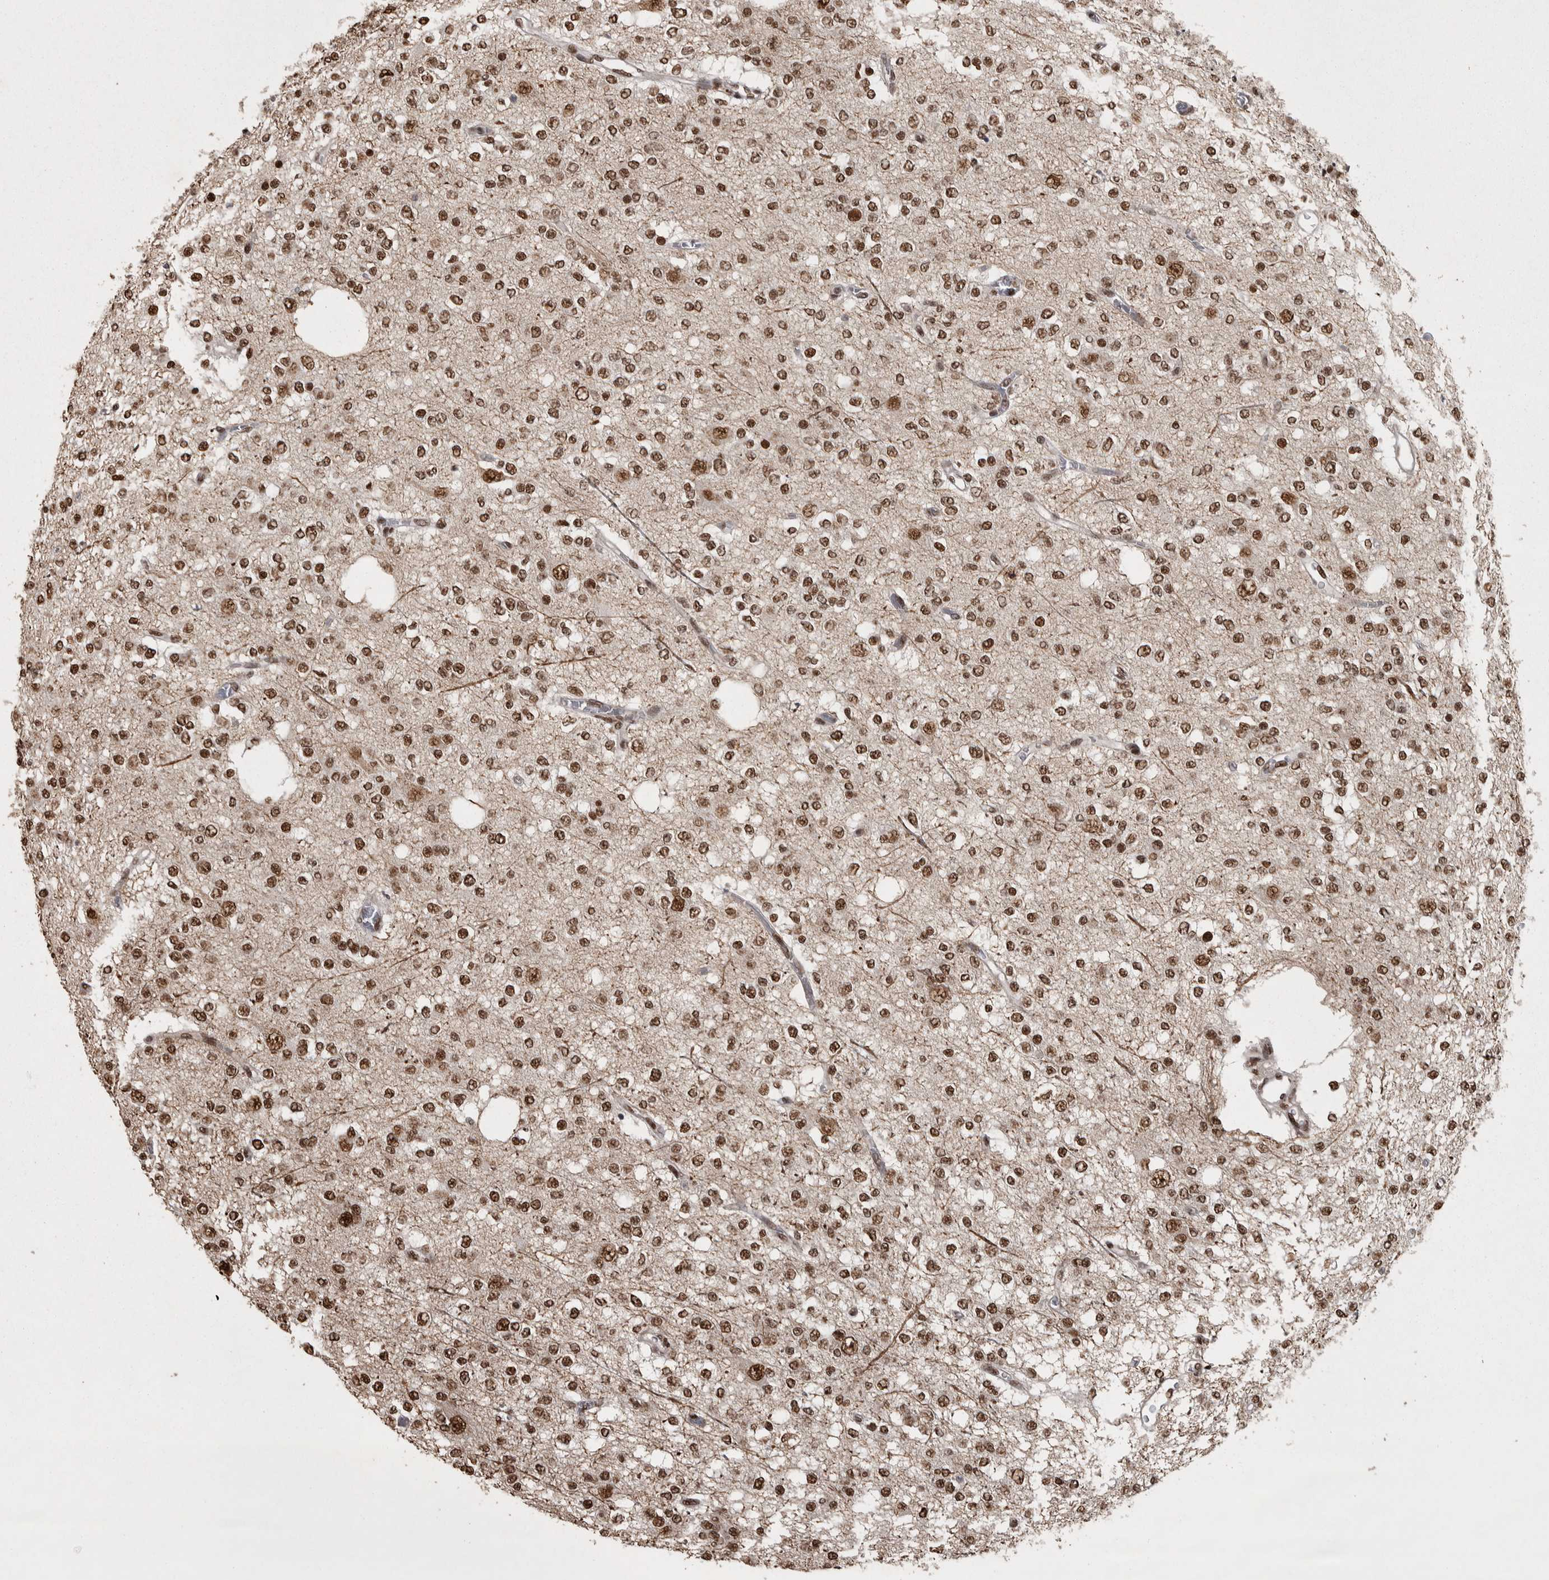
{"staining": {"intensity": "strong", "quantity": ">75%", "location": "nuclear"}, "tissue": "glioma", "cell_type": "Tumor cells", "image_type": "cancer", "snomed": [{"axis": "morphology", "description": "Glioma, malignant, Low grade"}, {"axis": "topography", "description": "Brain"}], "caption": "Protein staining of malignant glioma (low-grade) tissue reveals strong nuclear expression in about >75% of tumor cells.", "gene": "ZFHX4", "patient": {"sex": "male", "age": 38}}